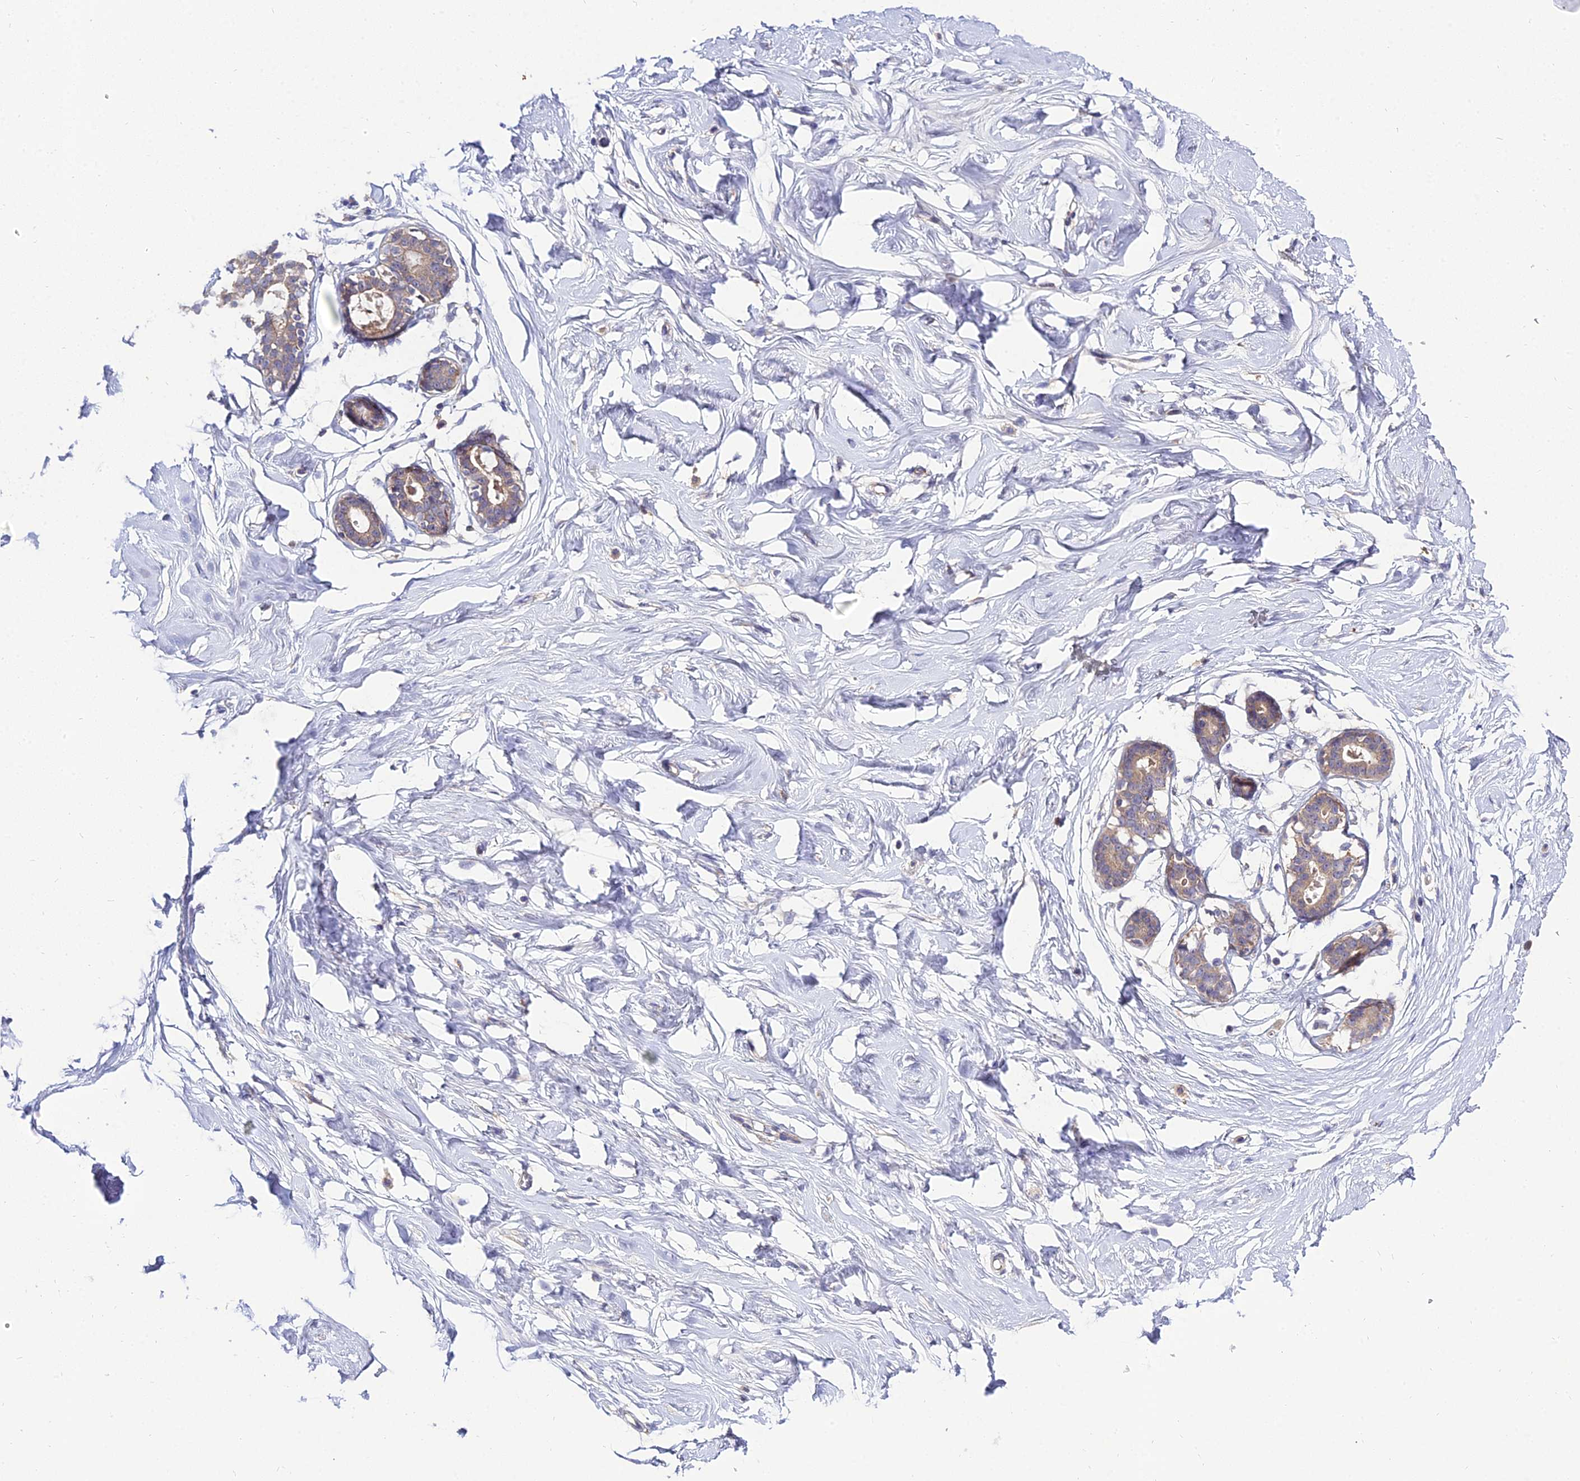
{"staining": {"intensity": "negative", "quantity": "none", "location": "none"}, "tissue": "breast", "cell_type": "Adipocytes", "image_type": "normal", "snomed": [{"axis": "morphology", "description": "Normal tissue, NOS"}, {"axis": "morphology", "description": "Adenoma, NOS"}, {"axis": "topography", "description": "Breast"}], "caption": "Breast was stained to show a protein in brown. There is no significant staining in adipocytes. (DAB (3,3'-diaminobenzidine) IHC with hematoxylin counter stain).", "gene": "C2orf69", "patient": {"sex": "female", "age": 23}}